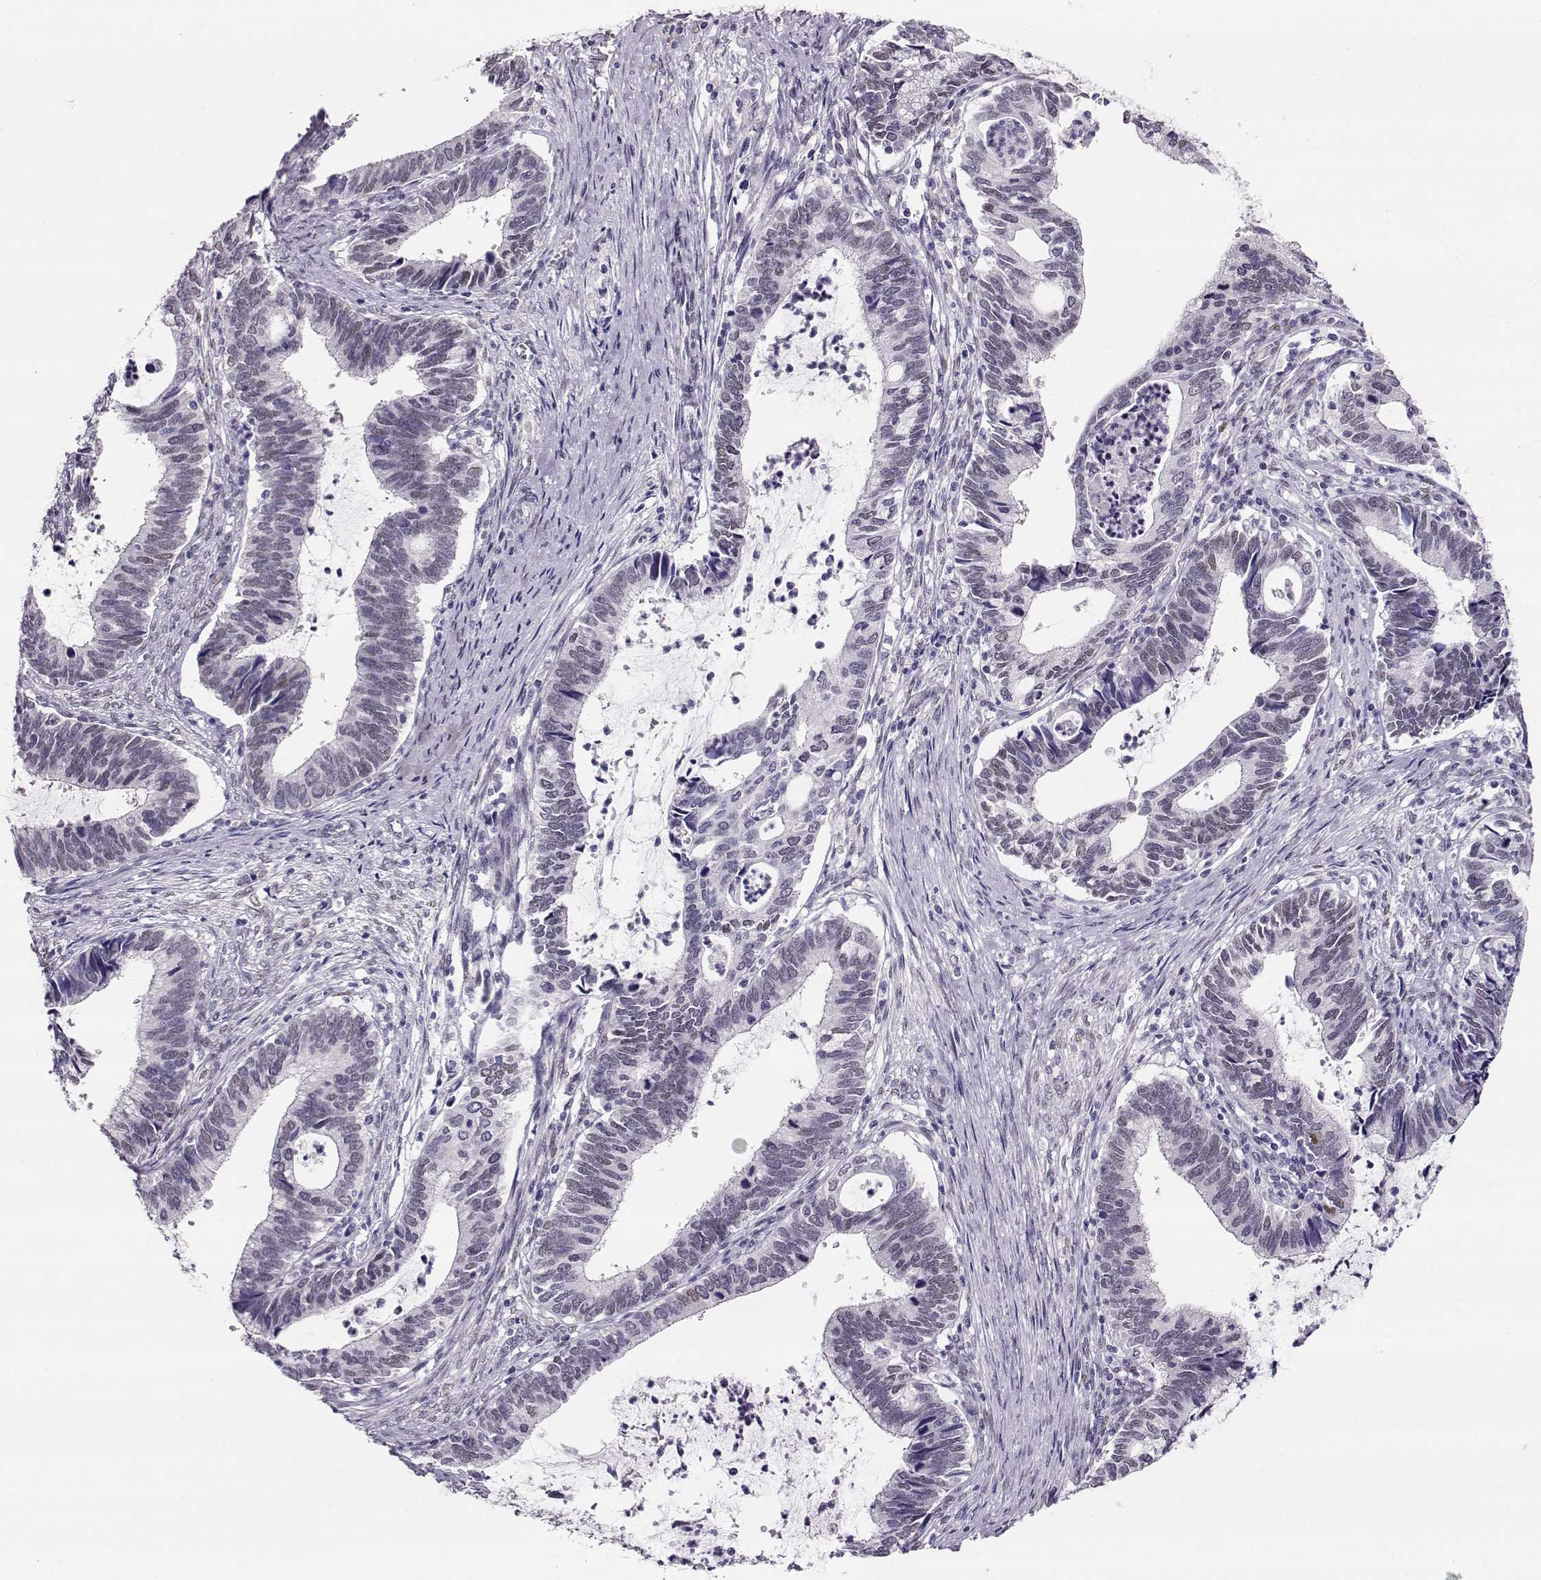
{"staining": {"intensity": "negative", "quantity": "none", "location": "none"}, "tissue": "cervical cancer", "cell_type": "Tumor cells", "image_type": "cancer", "snomed": [{"axis": "morphology", "description": "Adenocarcinoma, NOS"}, {"axis": "topography", "description": "Cervix"}], "caption": "A histopathology image of human cervical cancer (adenocarcinoma) is negative for staining in tumor cells.", "gene": "POLI", "patient": {"sex": "female", "age": 42}}